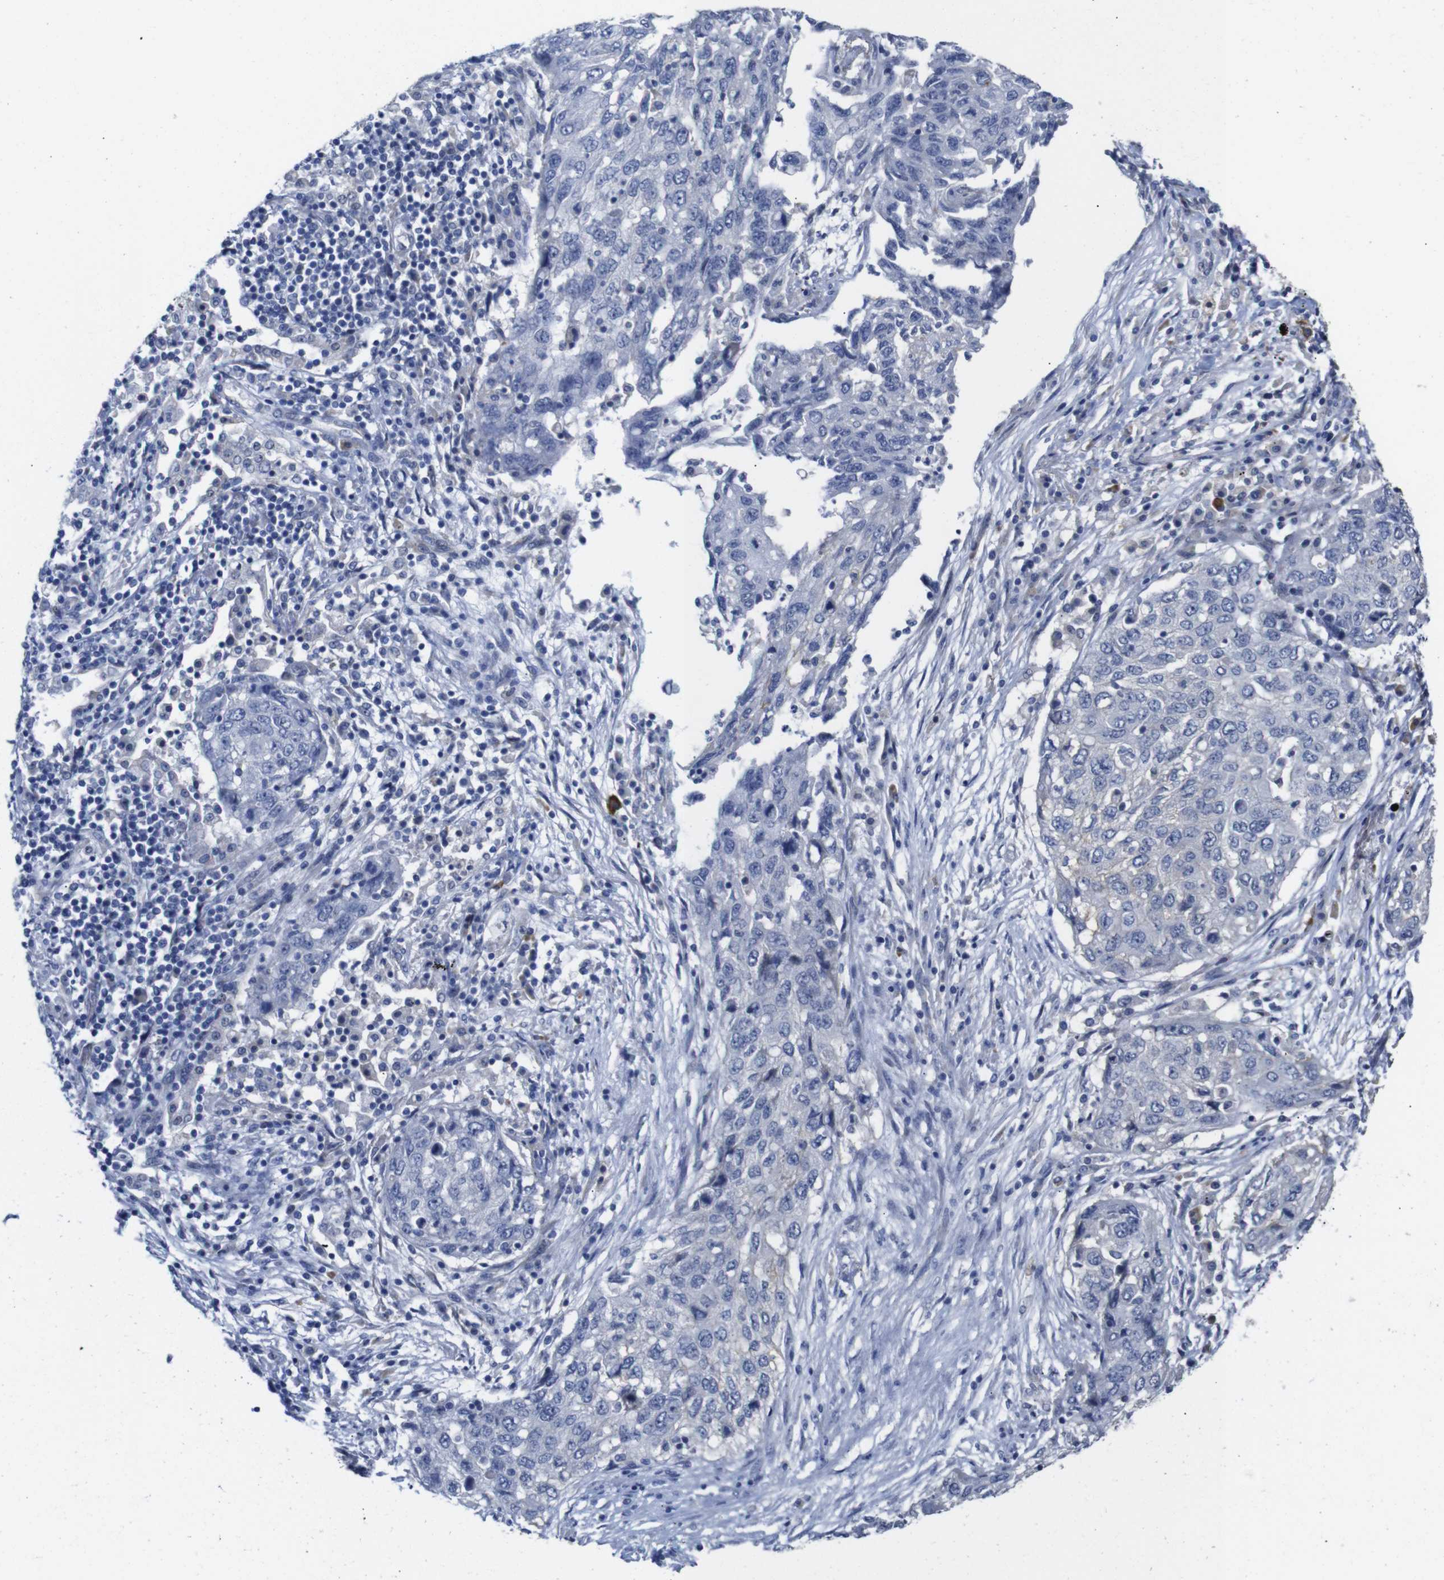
{"staining": {"intensity": "negative", "quantity": "none", "location": "none"}, "tissue": "lung cancer", "cell_type": "Tumor cells", "image_type": "cancer", "snomed": [{"axis": "morphology", "description": "Squamous cell carcinoma, NOS"}, {"axis": "topography", "description": "Lung"}], "caption": "Immunohistochemical staining of lung cancer (squamous cell carcinoma) displays no significant positivity in tumor cells. (Brightfield microscopy of DAB immunohistochemistry (IHC) at high magnification).", "gene": "TCEAL9", "patient": {"sex": "female", "age": 63}}